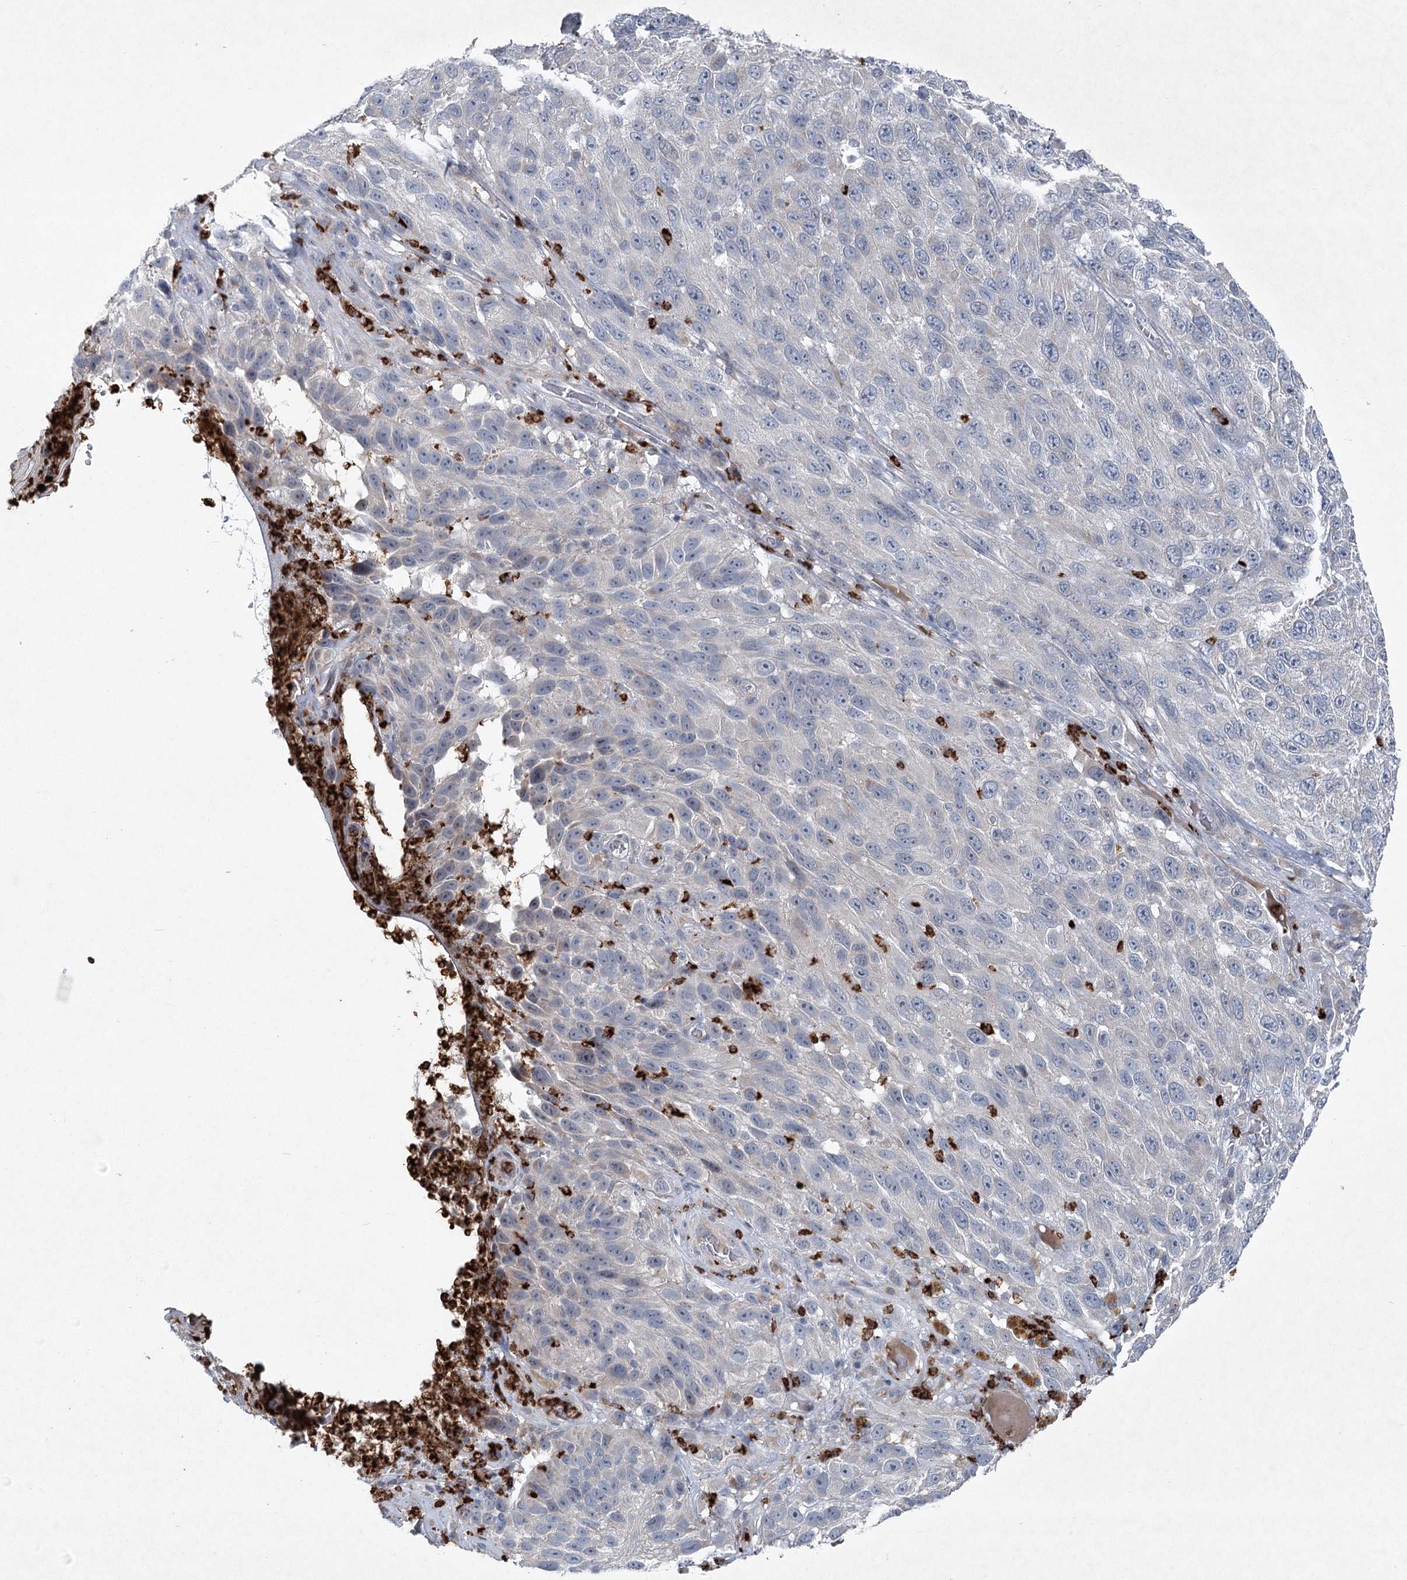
{"staining": {"intensity": "negative", "quantity": "none", "location": "none"}, "tissue": "melanoma", "cell_type": "Tumor cells", "image_type": "cancer", "snomed": [{"axis": "morphology", "description": "Malignant melanoma, NOS"}, {"axis": "topography", "description": "Skin"}], "caption": "The immunohistochemistry (IHC) micrograph has no significant staining in tumor cells of malignant melanoma tissue.", "gene": "PLA2G12A", "patient": {"sex": "female", "age": 96}}